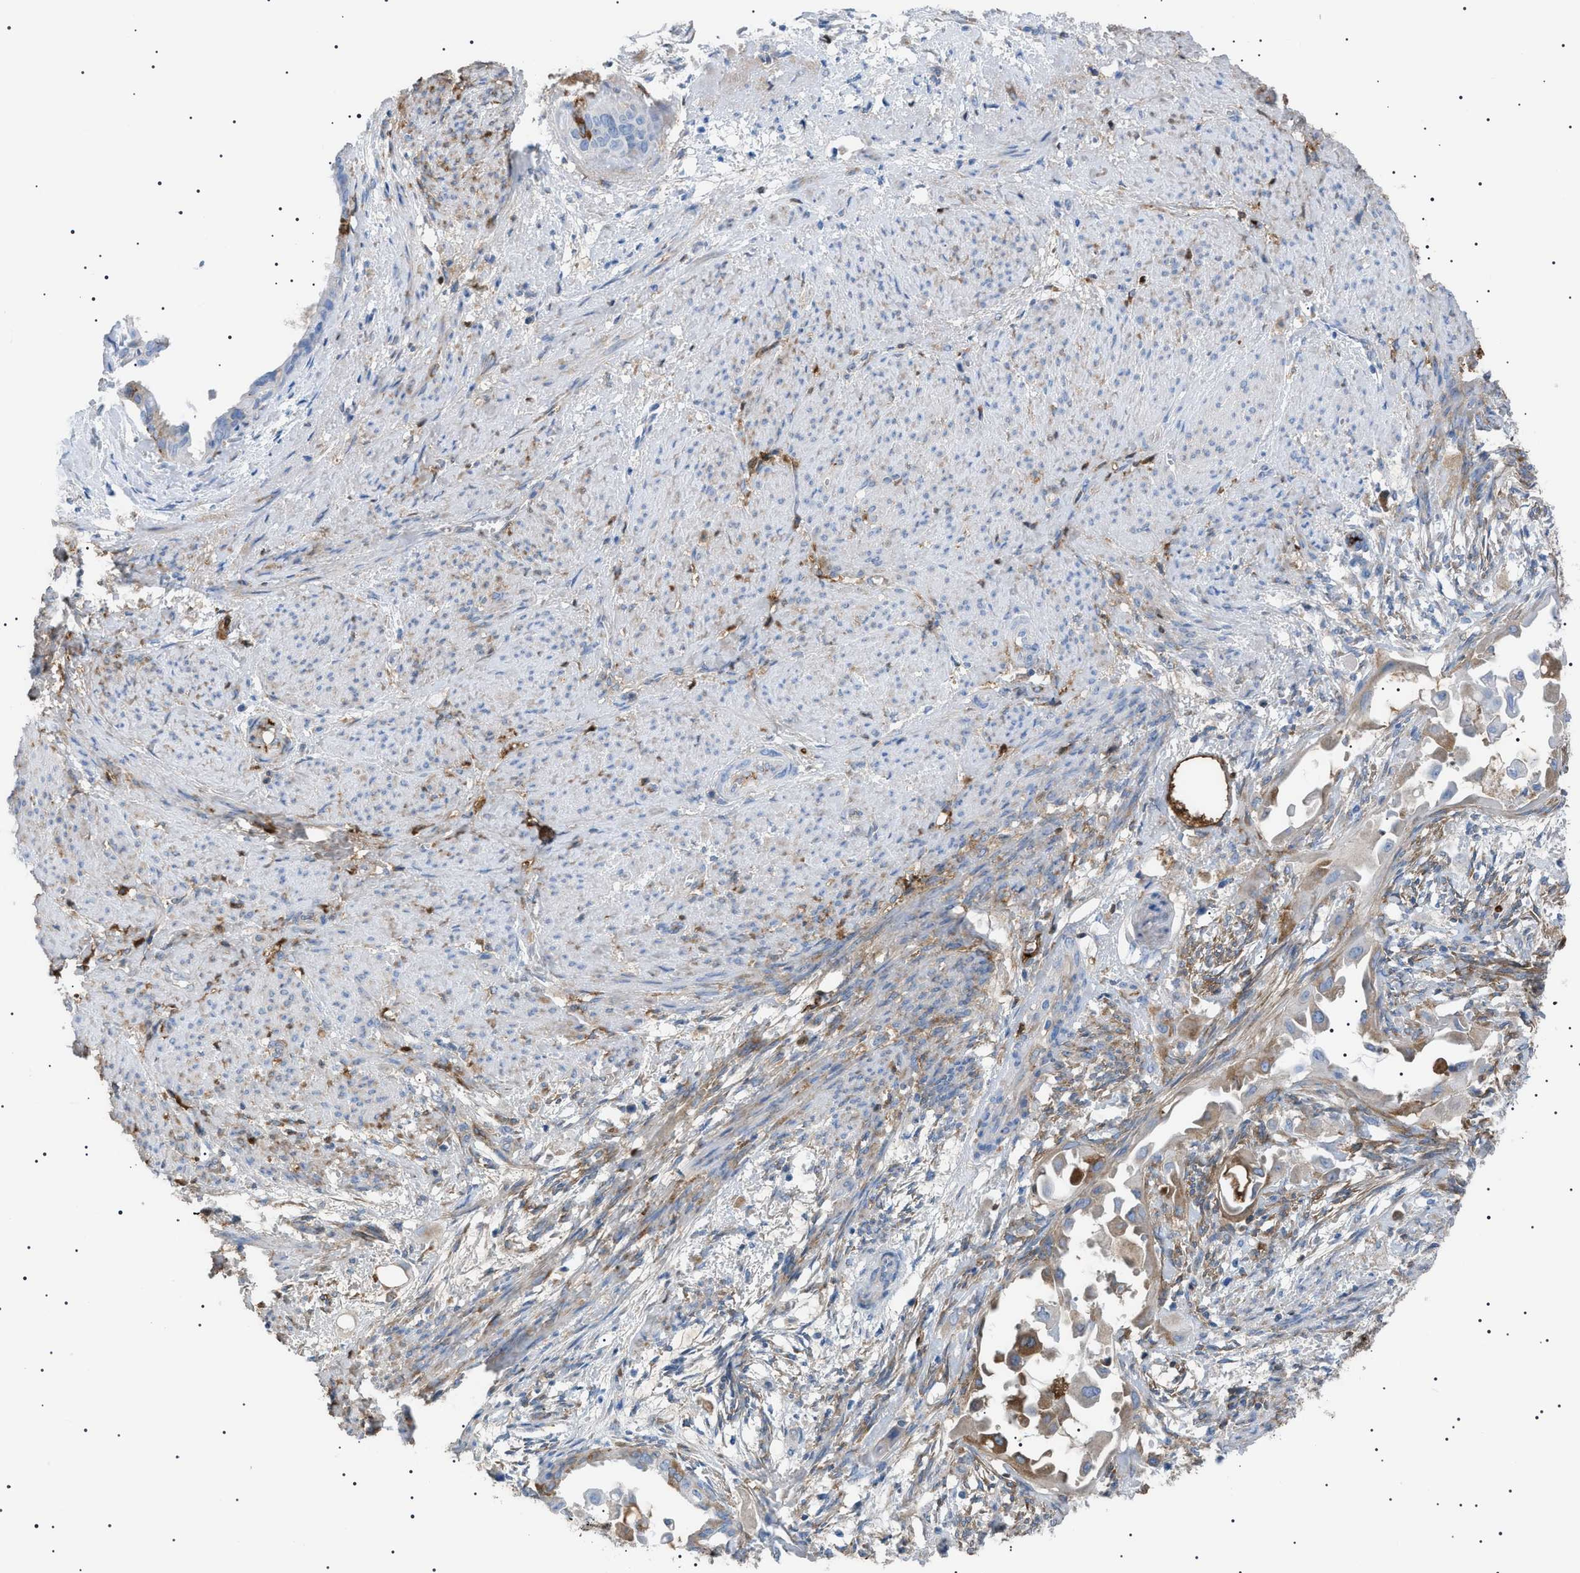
{"staining": {"intensity": "weak", "quantity": "<25%", "location": "cytoplasmic/membranous"}, "tissue": "cervical cancer", "cell_type": "Tumor cells", "image_type": "cancer", "snomed": [{"axis": "morphology", "description": "Normal tissue, NOS"}, {"axis": "morphology", "description": "Adenocarcinoma, NOS"}, {"axis": "topography", "description": "Cervix"}, {"axis": "topography", "description": "Endometrium"}], "caption": "DAB immunohistochemical staining of adenocarcinoma (cervical) shows no significant staining in tumor cells.", "gene": "LPA", "patient": {"sex": "female", "age": 86}}